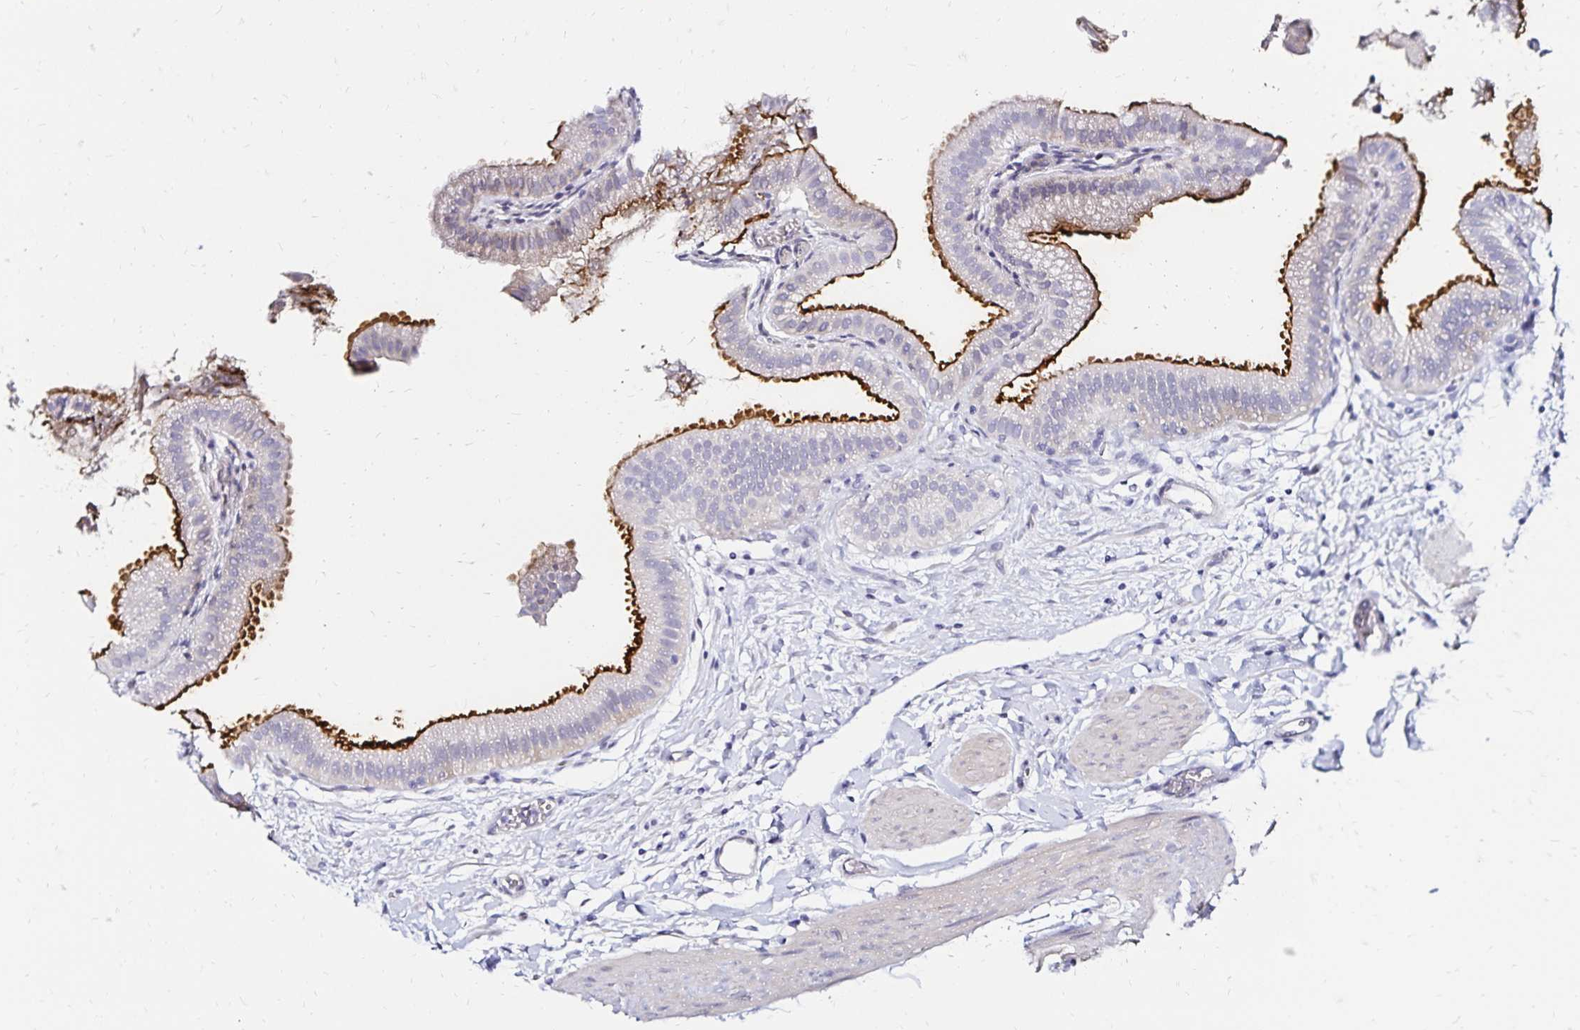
{"staining": {"intensity": "strong", "quantity": "25%-75%", "location": "cytoplasmic/membranous"}, "tissue": "gallbladder", "cell_type": "Glandular cells", "image_type": "normal", "snomed": [{"axis": "morphology", "description": "Normal tissue, NOS"}, {"axis": "topography", "description": "Gallbladder"}], "caption": "Approximately 25%-75% of glandular cells in benign human gallbladder demonstrate strong cytoplasmic/membranous protein expression as visualized by brown immunohistochemical staining.", "gene": "SLC5A1", "patient": {"sex": "female", "age": 63}}